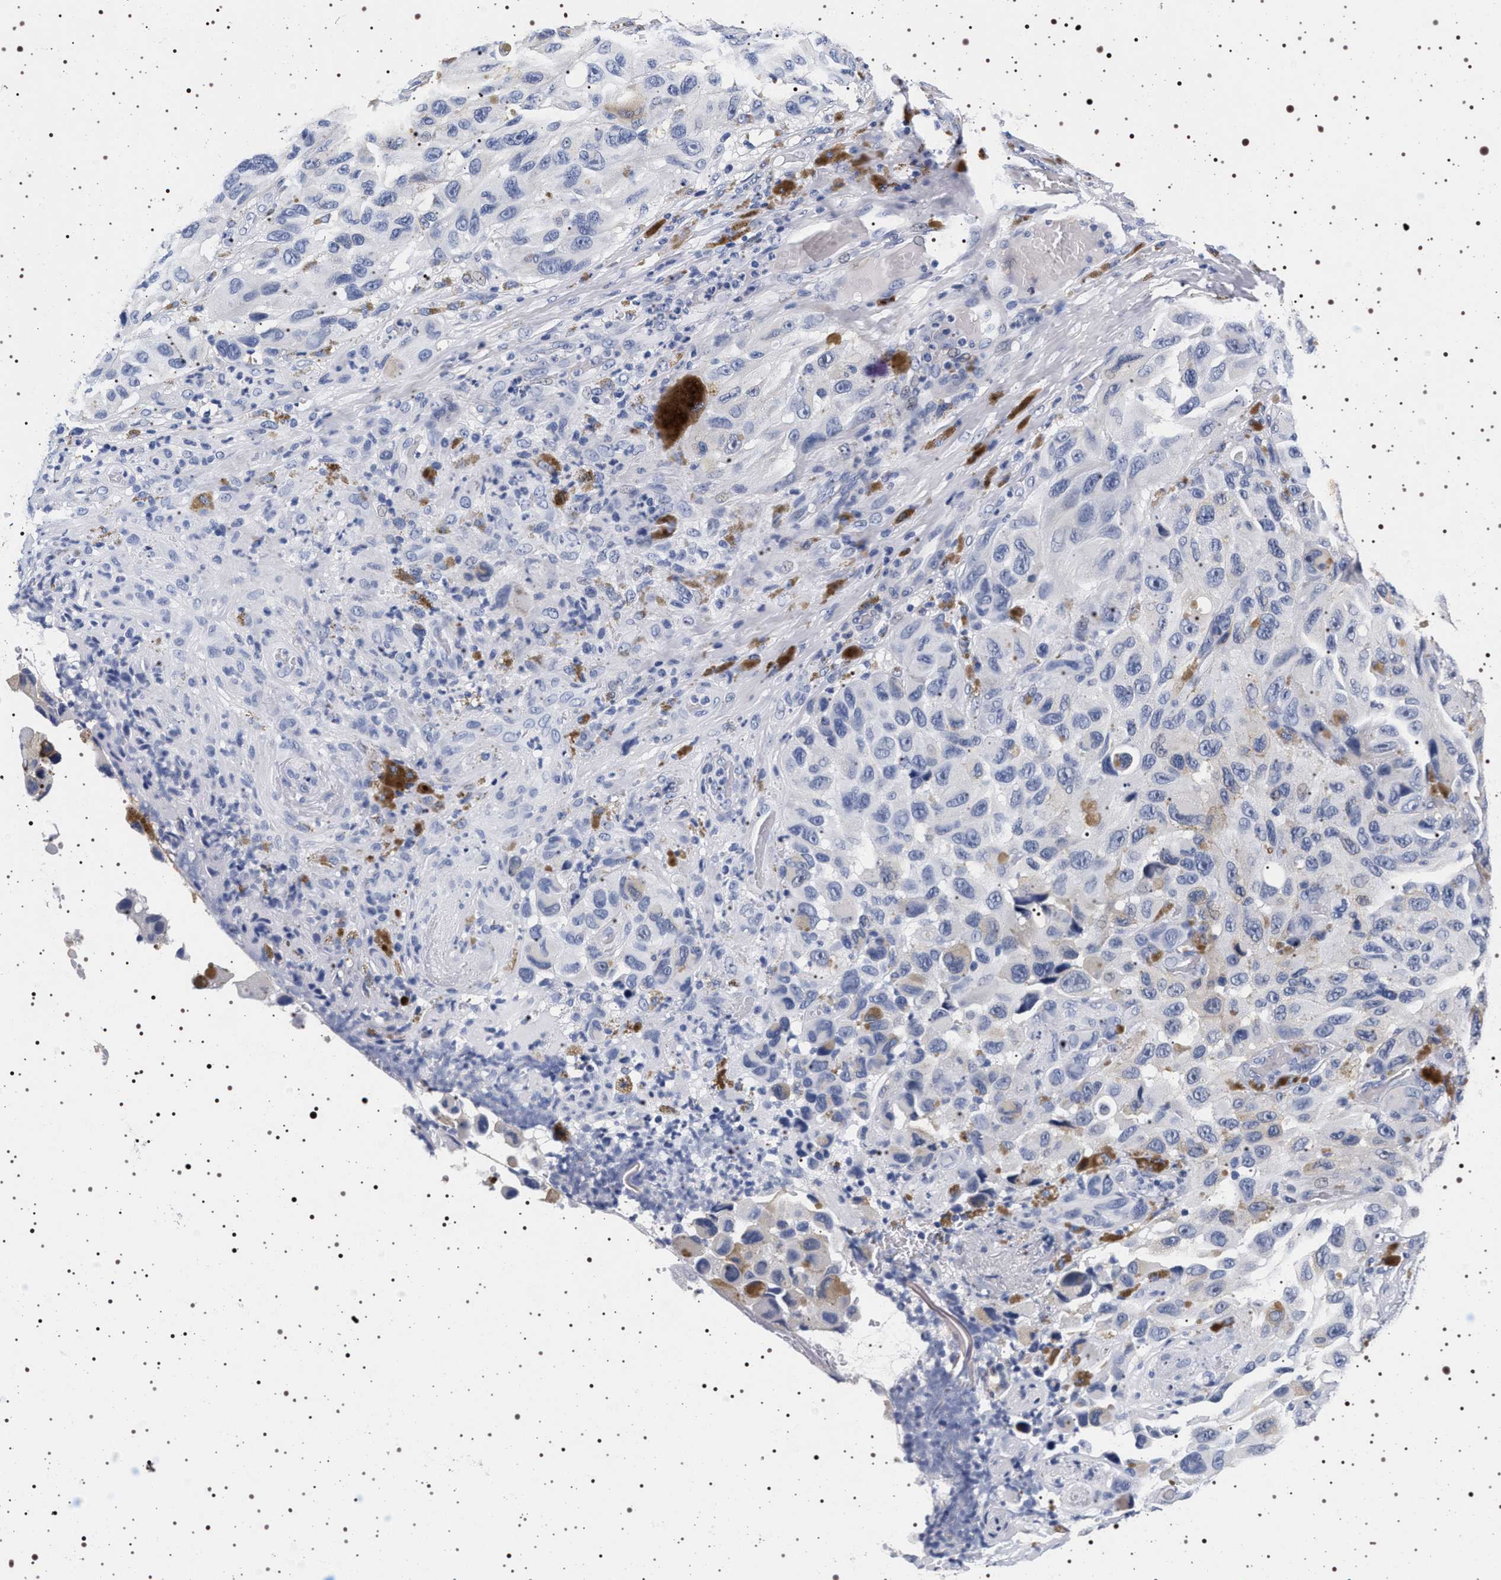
{"staining": {"intensity": "negative", "quantity": "none", "location": "none"}, "tissue": "melanoma", "cell_type": "Tumor cells", "image_type": "cancer", "snomed": [{"axis": "morphology", "description": "Malignant melanoma, NOS"}, {"axis": "topography", "description": "Skin"}], "caption": "High power microscopy micrograph of an immunohistochemistry (IHC) micrograph of melanoma, revealing no significant staining in tumor cells. (DAB IHC visualized using brightfield microscopy, high magnification).", "gene": "SYN1", "patient": {"sex": "female", "age": 73}}